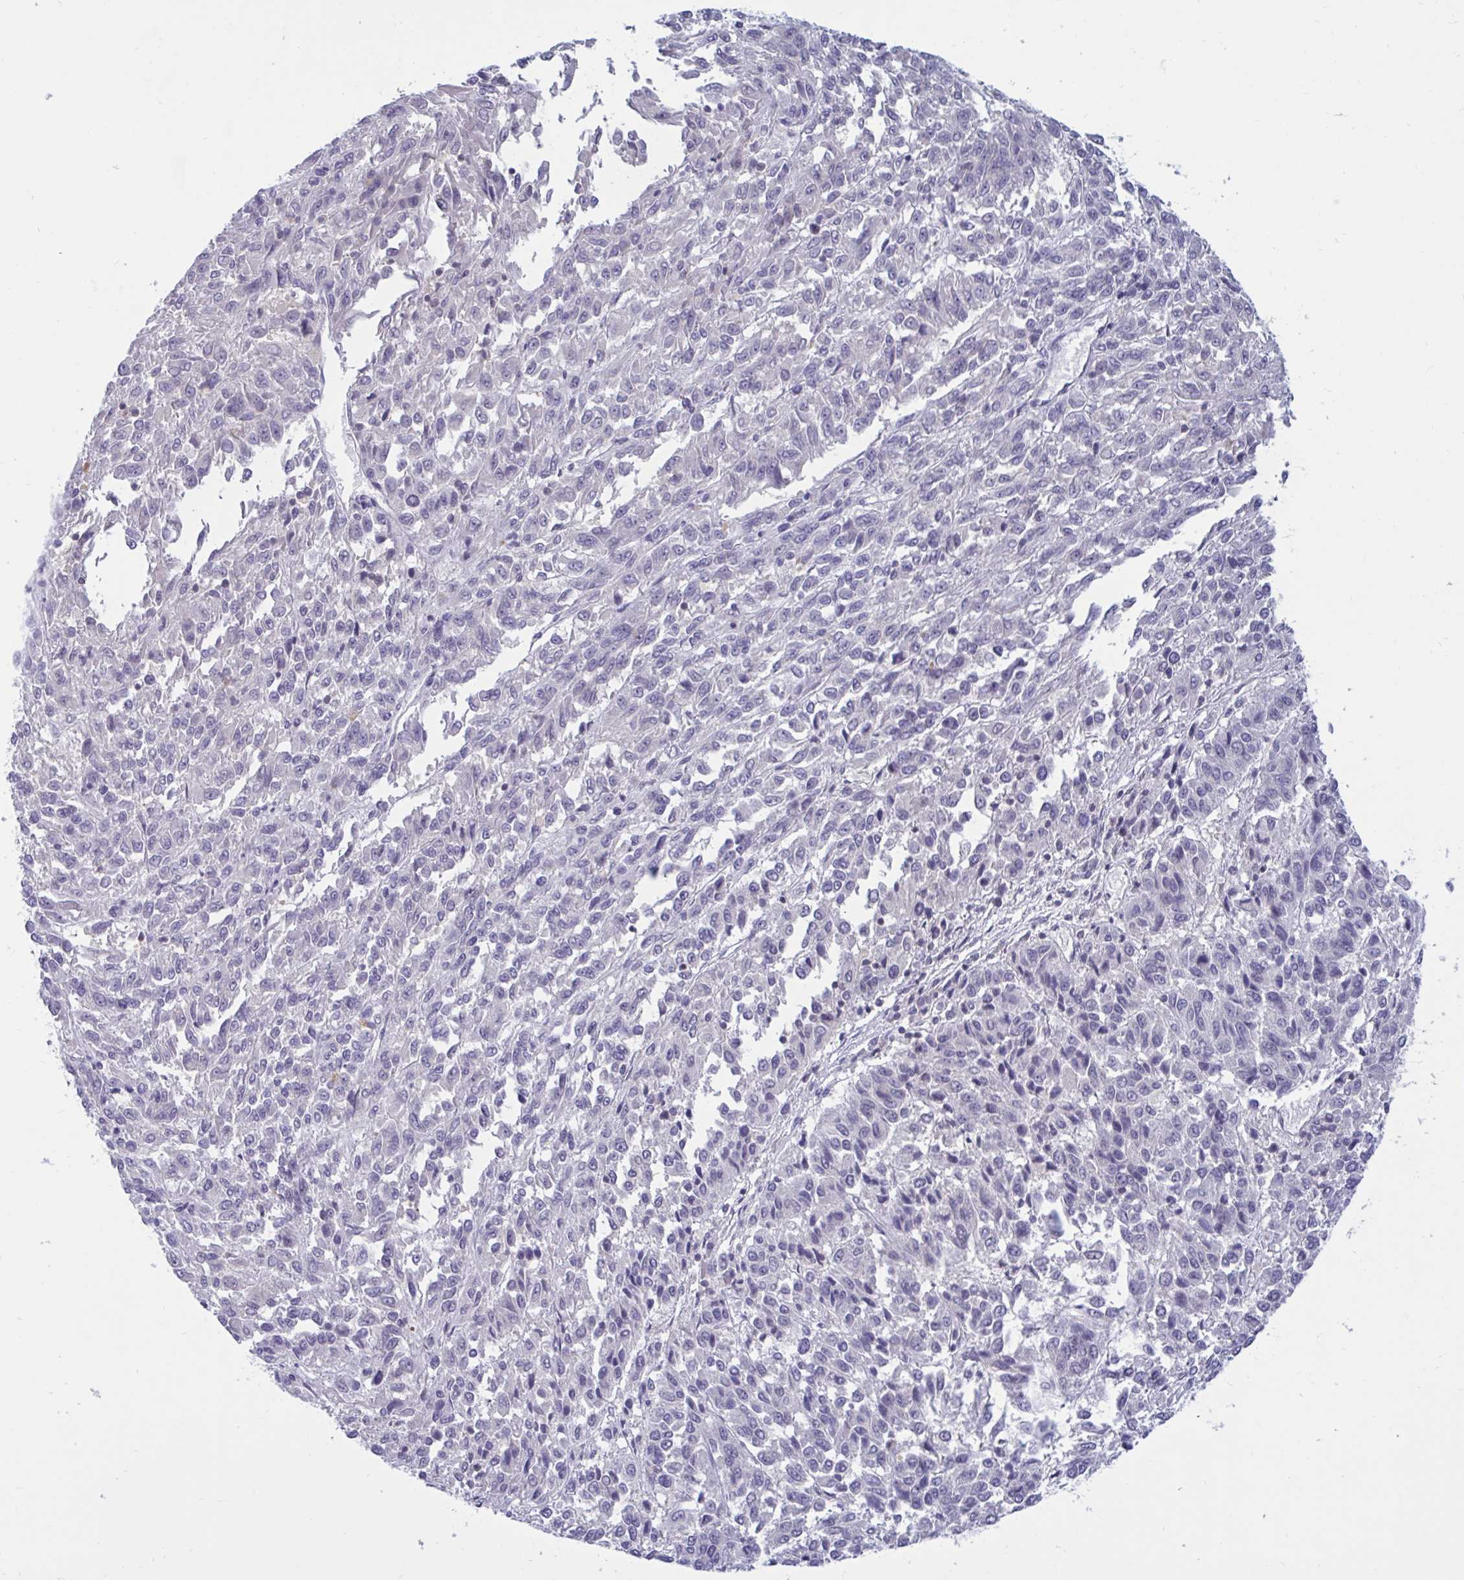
{"staining": {"intensity": "negative", "quantity": "none", "location": "none"}, "tissue": "melanoma", "cell_type": "Tumor cells", "image_type": "cancer", "snomed": [{"axis": "morphology", "description": "Malignant melanoma, Metastatic site"}, {"axis": "topography", "description": "Lung"}], "caption": "Image shows no protein positivity in tumor cells of malignant melanoma (metastatic site) tissue.", "gene": "ARPP19", "patient": {"sex": "male", "age": 64}}